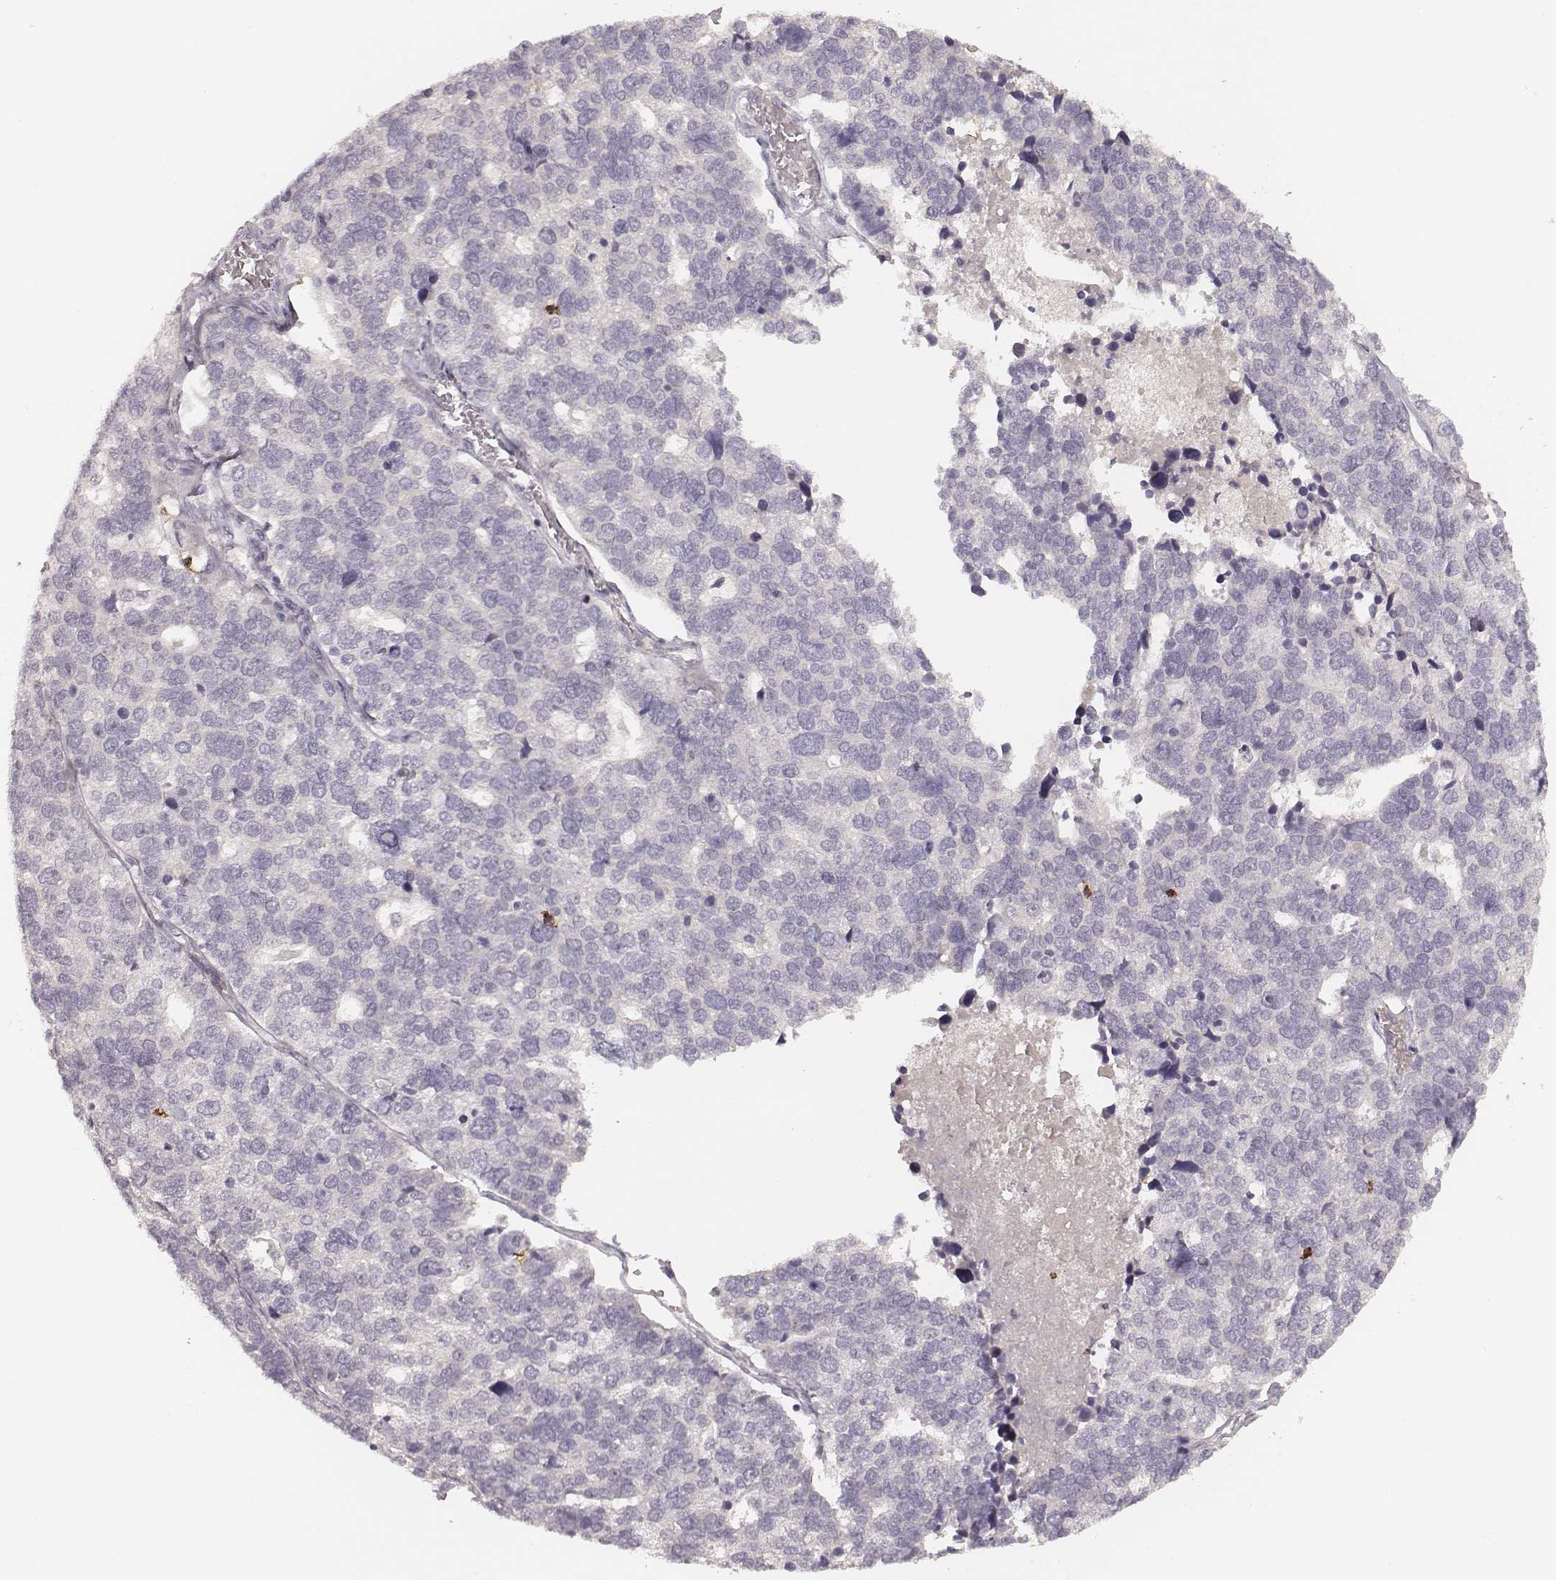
{"staining": {"intensity": "negative", "quantity": "none", "location": "none"}, "tissue": "stomach cancer", "cell_type": "Tumor cells", "image_type": "cancer", "snomed": [{"axis": "morphology", "description": "Adenocarcinoma, NOS"}, {"axis": "topography", "description": "Stomach"}], "caption": "Immunohistochemical staining of adenocarcinoma (stomach) reveals no significant positivity in tumor cells.", "gene": "CD8A", "patient": {"sex": "male", "age": 69}}